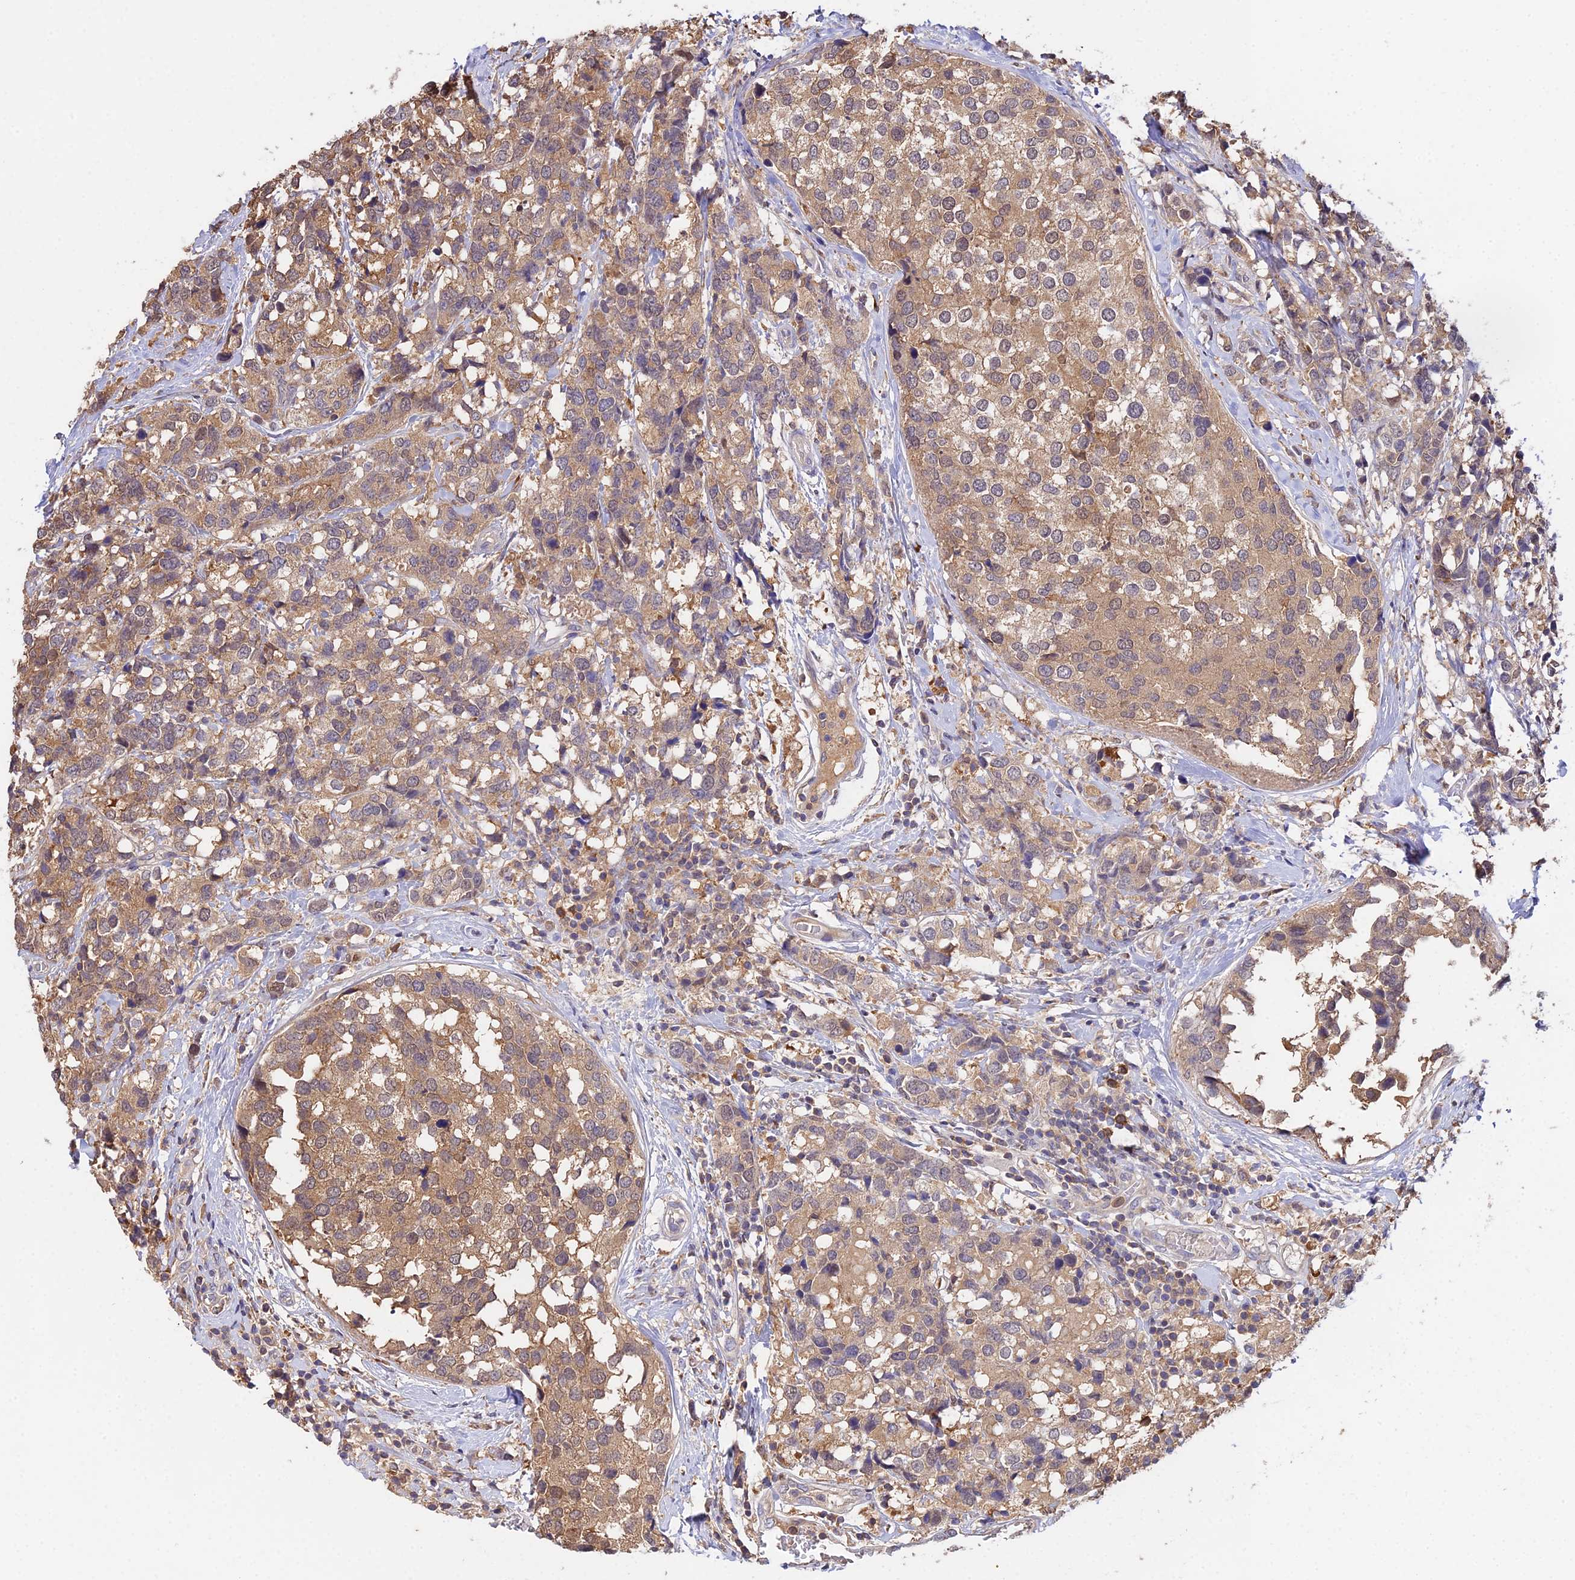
{"staining": {"intensity": "moderate", "quantity": ">75%", "location": "cytoplasmic/membranous"}, "tissue": "breast cancer", "cell_type": "Tumor cells", "image_type": "cancer", "snomed": [{"axis": "morphology", "description": "Lobular carcinoma"}, {"axis": "topography", "description": "Breast"}], "caption": "Brown immunohistochemical staining in lobular carcinoma (breast) displays moderate cytoplasmic/membranous positivity in approximately >75% of tumor cells. (DAB IHC with brightfield microscopy, high magnification).", "gene": "FBP1", "patient": {"sex": "female", "age": 59}}